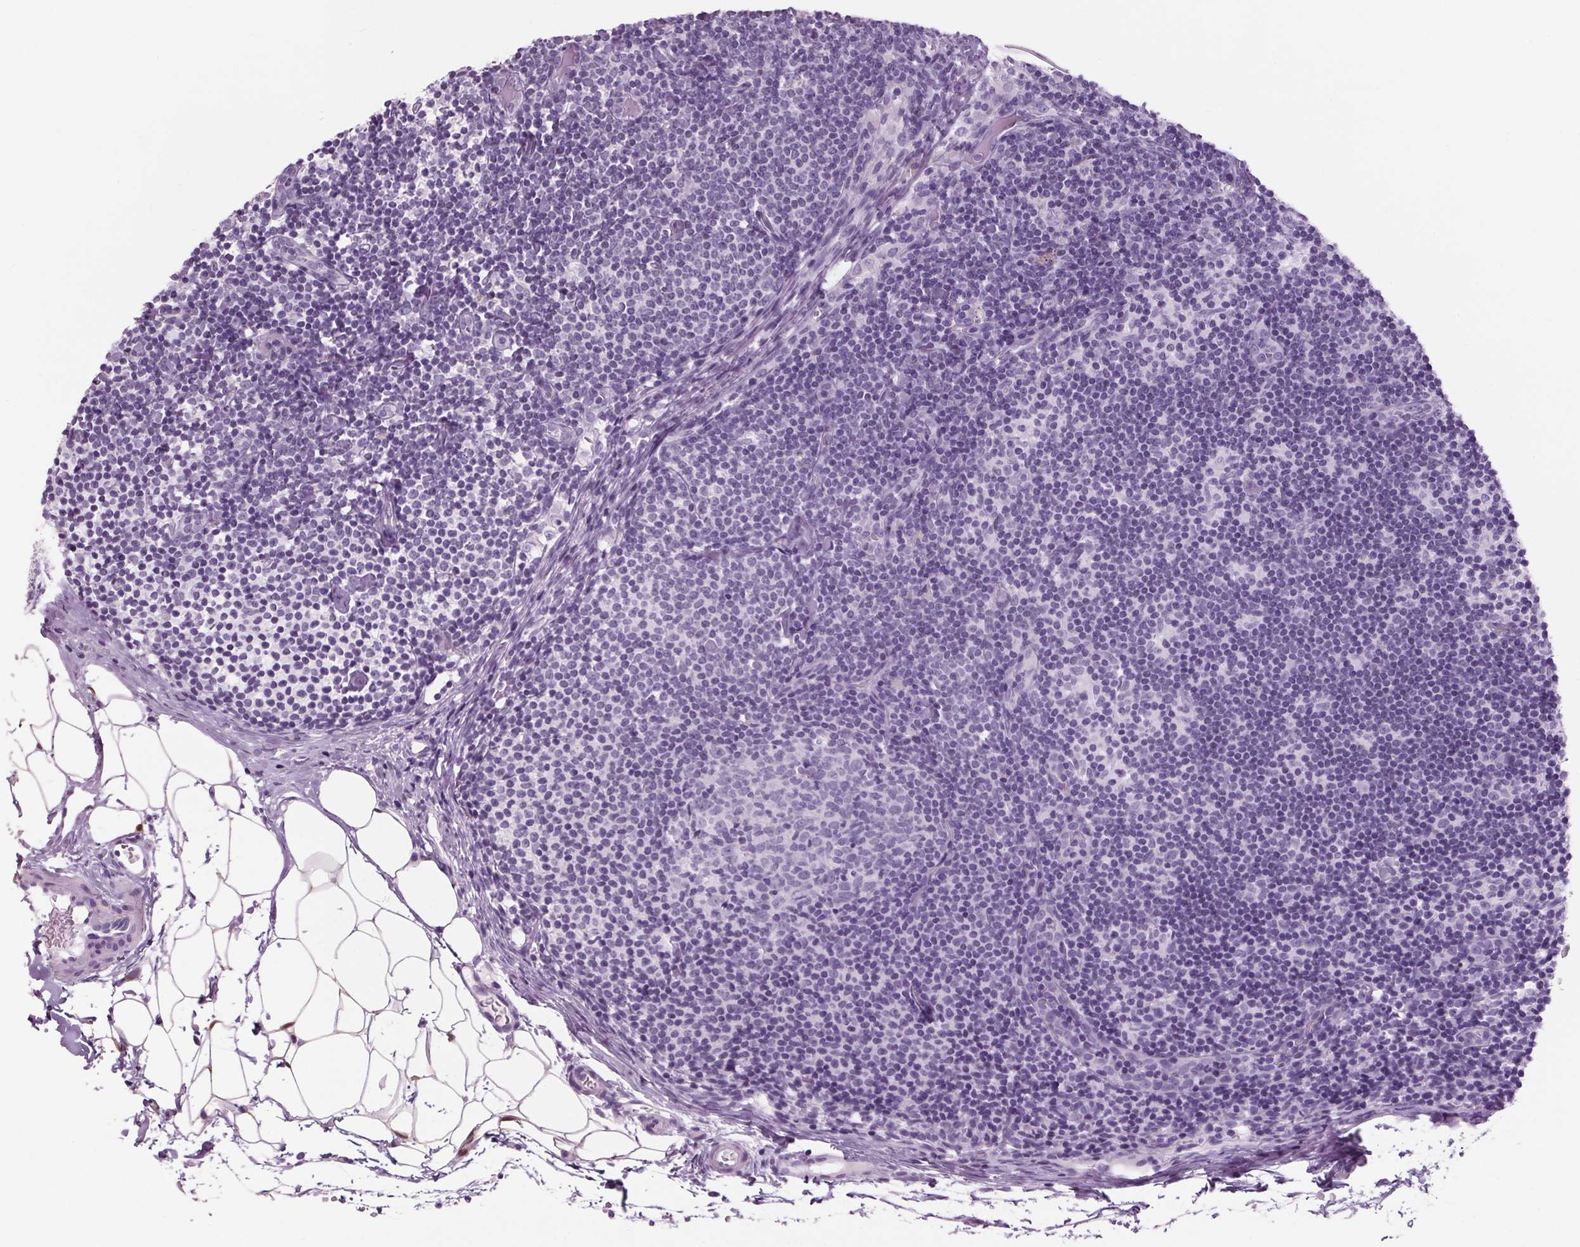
{"staining": {"intensity": "negative", "quantity": "none", "location": "none"}, "tissue": "lymph node", "cell_type": "Germinal center cells", "image_type": "normal", "snomed": [{"axis": "morphology", "description": "Normal tissue, NOS"}, {"axis": "topography", "description": "Lymph node"}], "caption": "Immunohistochemistry (IHC) histopathology image of unremarkable lymph node: human lymph node stained with DAB (3,3'-diaminobenzidine) shows no significant protein expression in germinal center cells. (DAB immunohistochemistry (IHC) visualized using brightfield microscopy, high magnification).", "gene": "PPP1R1A", "patient": {"sex": "female", "age": 41}}